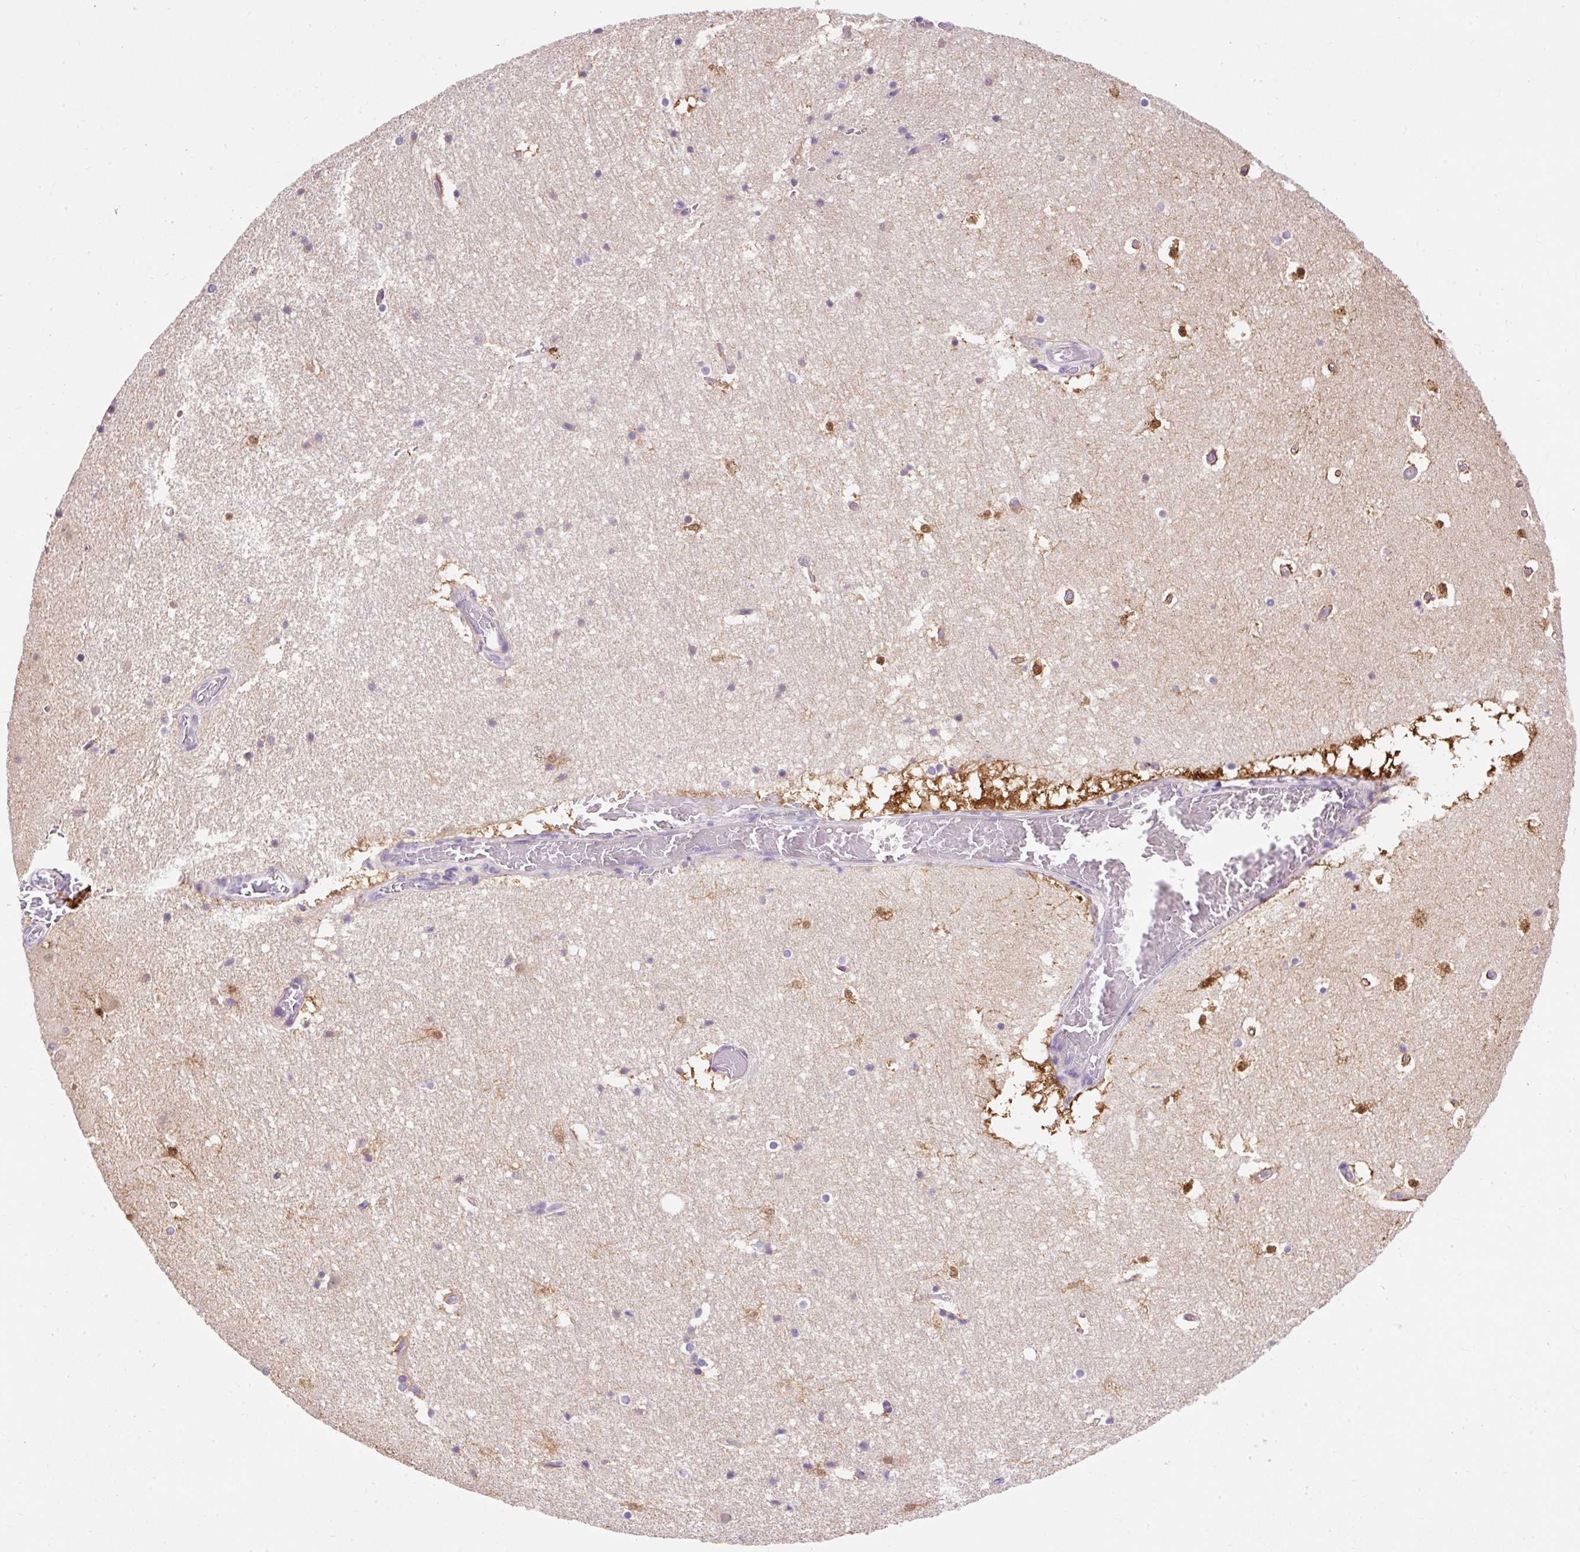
{"staining": {"intensity": "strong", "quantity": "25%-75%", "location": "cytoplasmic/membranous,nuclear"}, "tissue": "hippocampus", "cell_type": "Glial cells", "image_type": "normal", "snomed": [{"axis": "morphology", "description": "Normal tissue, NOS"}, {"axis": "topography", "description": "Hippocampus"}], "caption": "Immunohistochemistry (IHC) (DAB) staining of benign hippocampus demonstrates strong cytoplasmic/membranous,nuclear protein positivity in approximately 25%-75% of glial cells.", "gene": "OR4K15", "patient": {"sex": "female", "age": 52}}